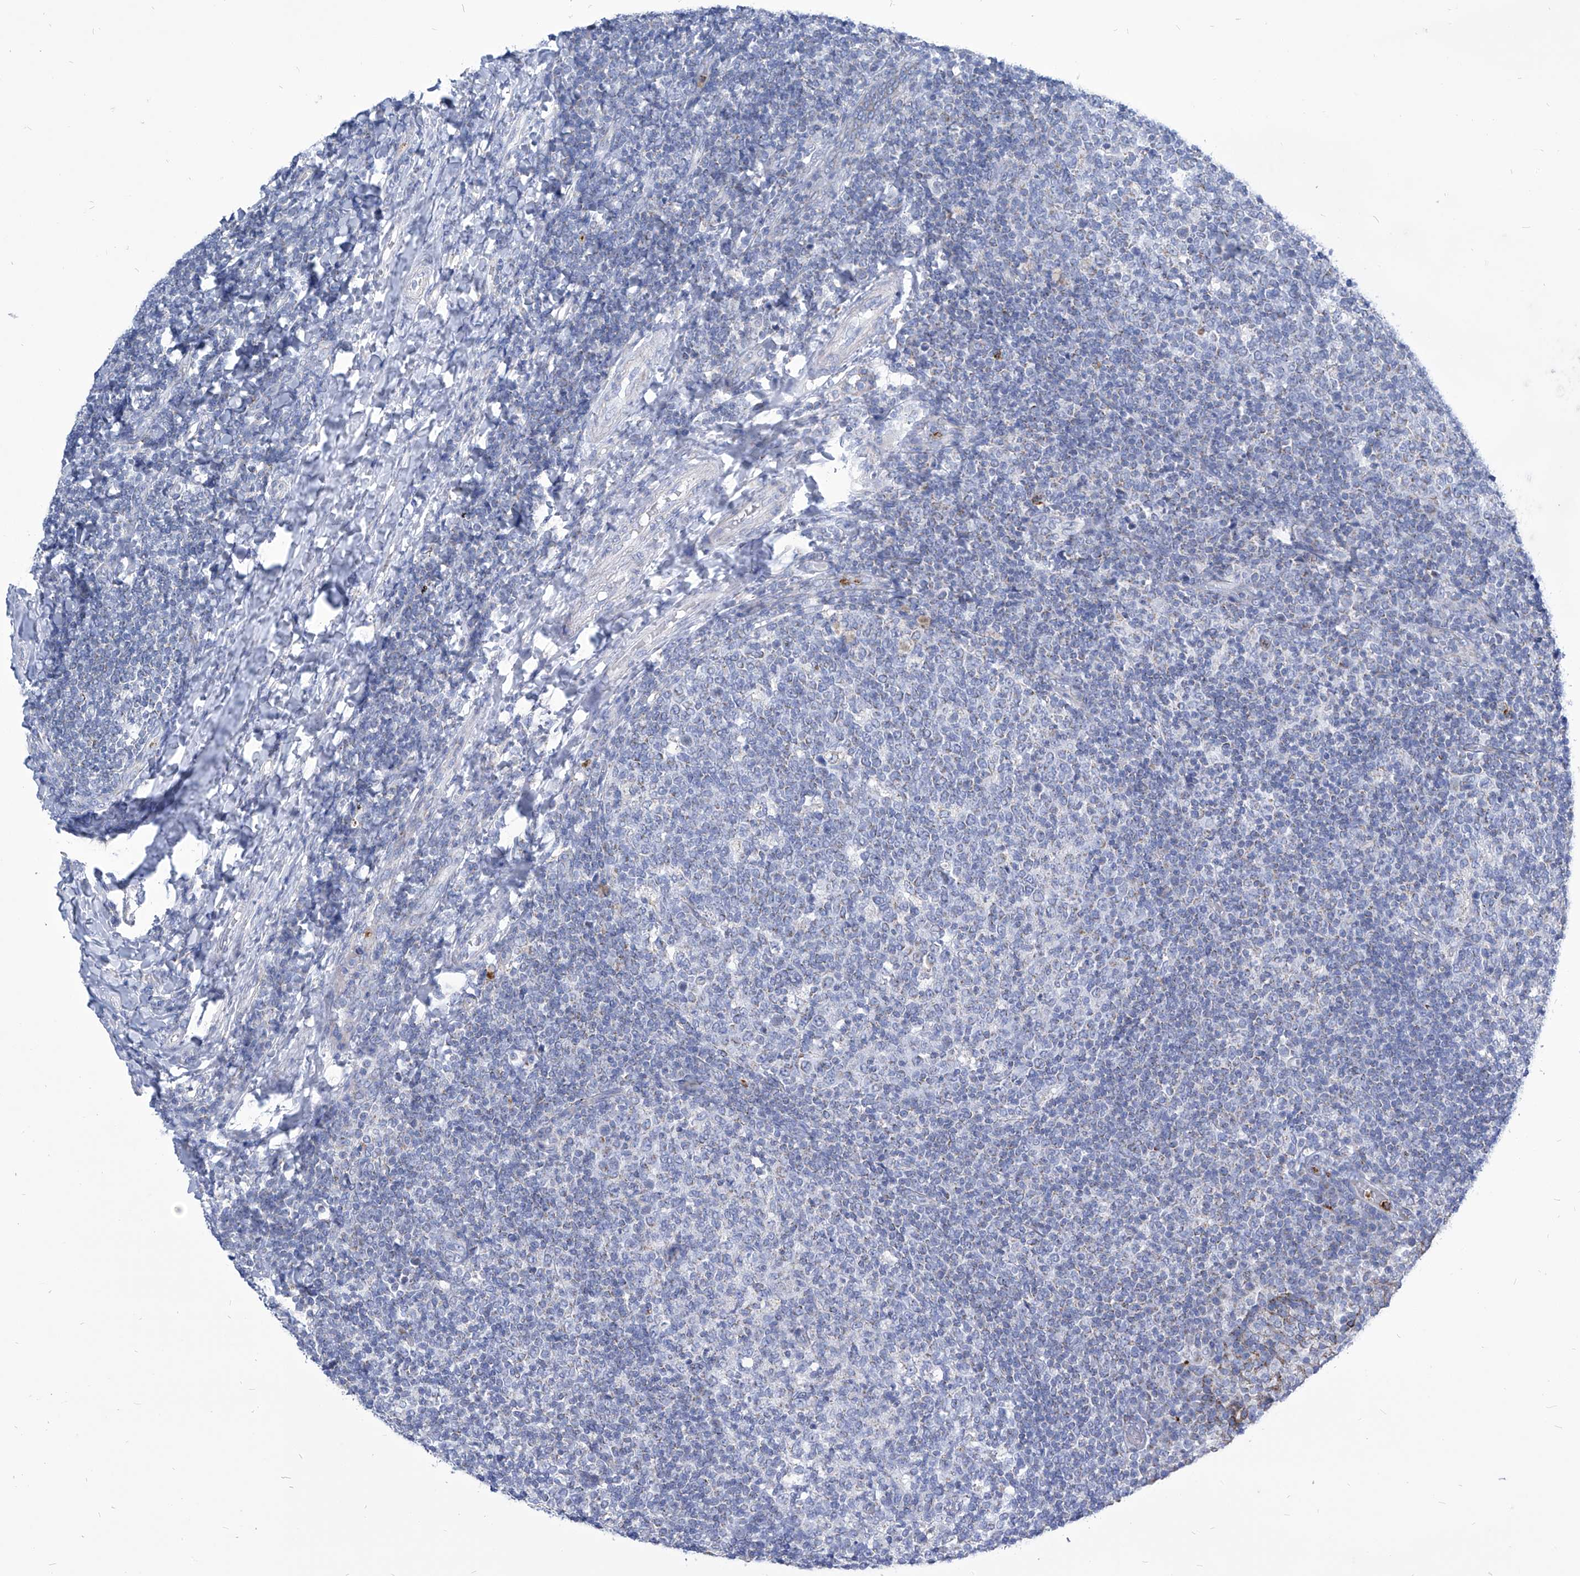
{"staining": {"intensity": "negative", "quantity": "none", "location": "none"}, "tissue": "tonsil", "cell_type": "Germinal center cells", "image_type": "normal", "snomed": [{"axis": "morphology", "description": "Normal tissue, NOS"}, {"axis": "topography", "description": "Tonsil"}], "caption": "The IHC photomicrograph has no significant expression in germinal center cells of tonsil. (Stains: DAB immunohistochemistry with hematoxylin counter stain, Microscopy: brightfield microscopy at high magnification).", "gene": "COQ3", "patient": {"sex": "female", "age": 19}}